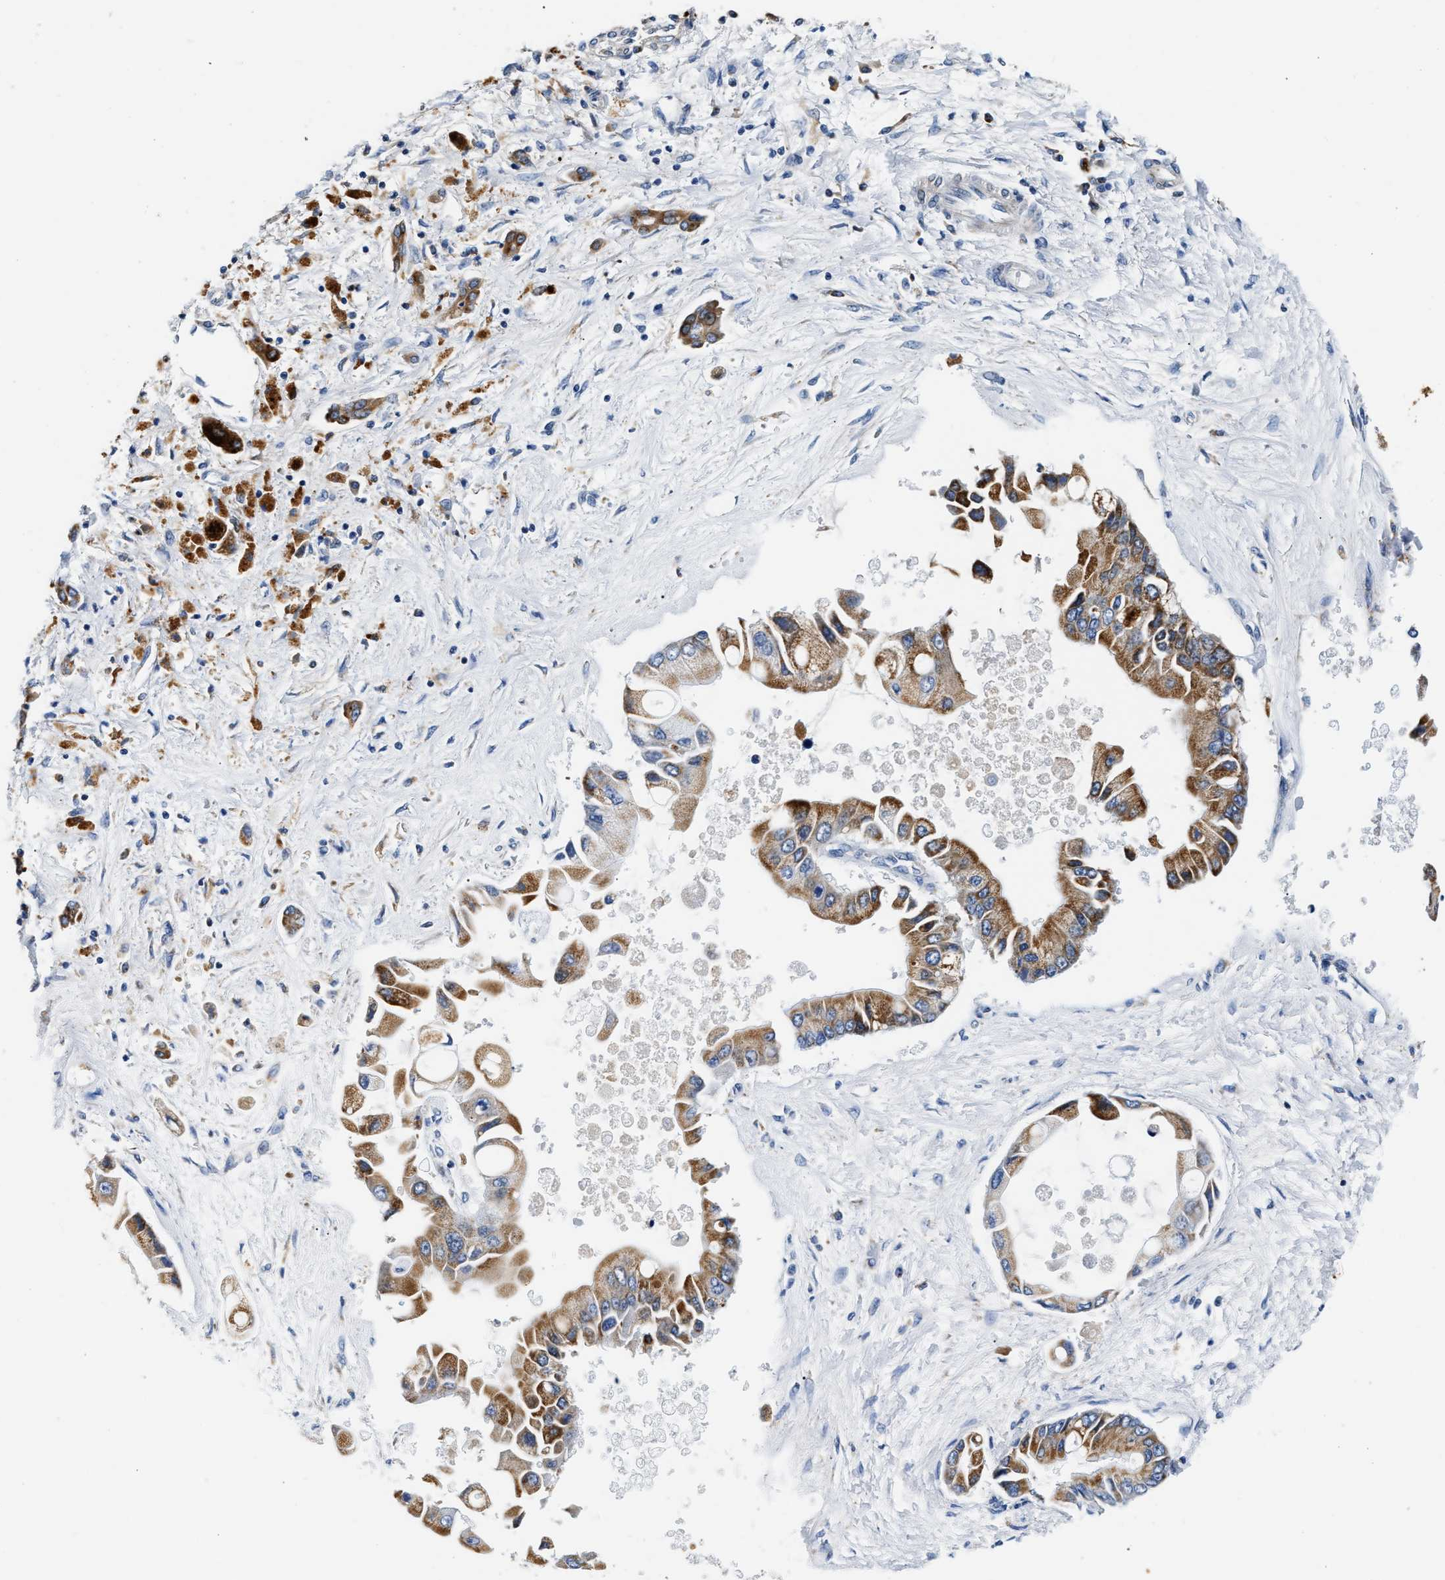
{"staining": {"intensity": "strong", "quantity": ">75%", "location": "cytoplasmic/membranous"}, "tissue": "liver cancer", "cell_type": "Tumor cells", "image_type": "cancer", "snomed": [{"axis": "morphology", "description": "Cholangiocarcinoma"}, {"axis": "topography", "description": "Liver"}], "caption": "The image shows staining of liver cancer, revealing strong cytoplasmic/membranous protein expression (brown color) within tumor cells.", "gene": "ACADVL", "patient": {"sex": "male", "age": 50}}